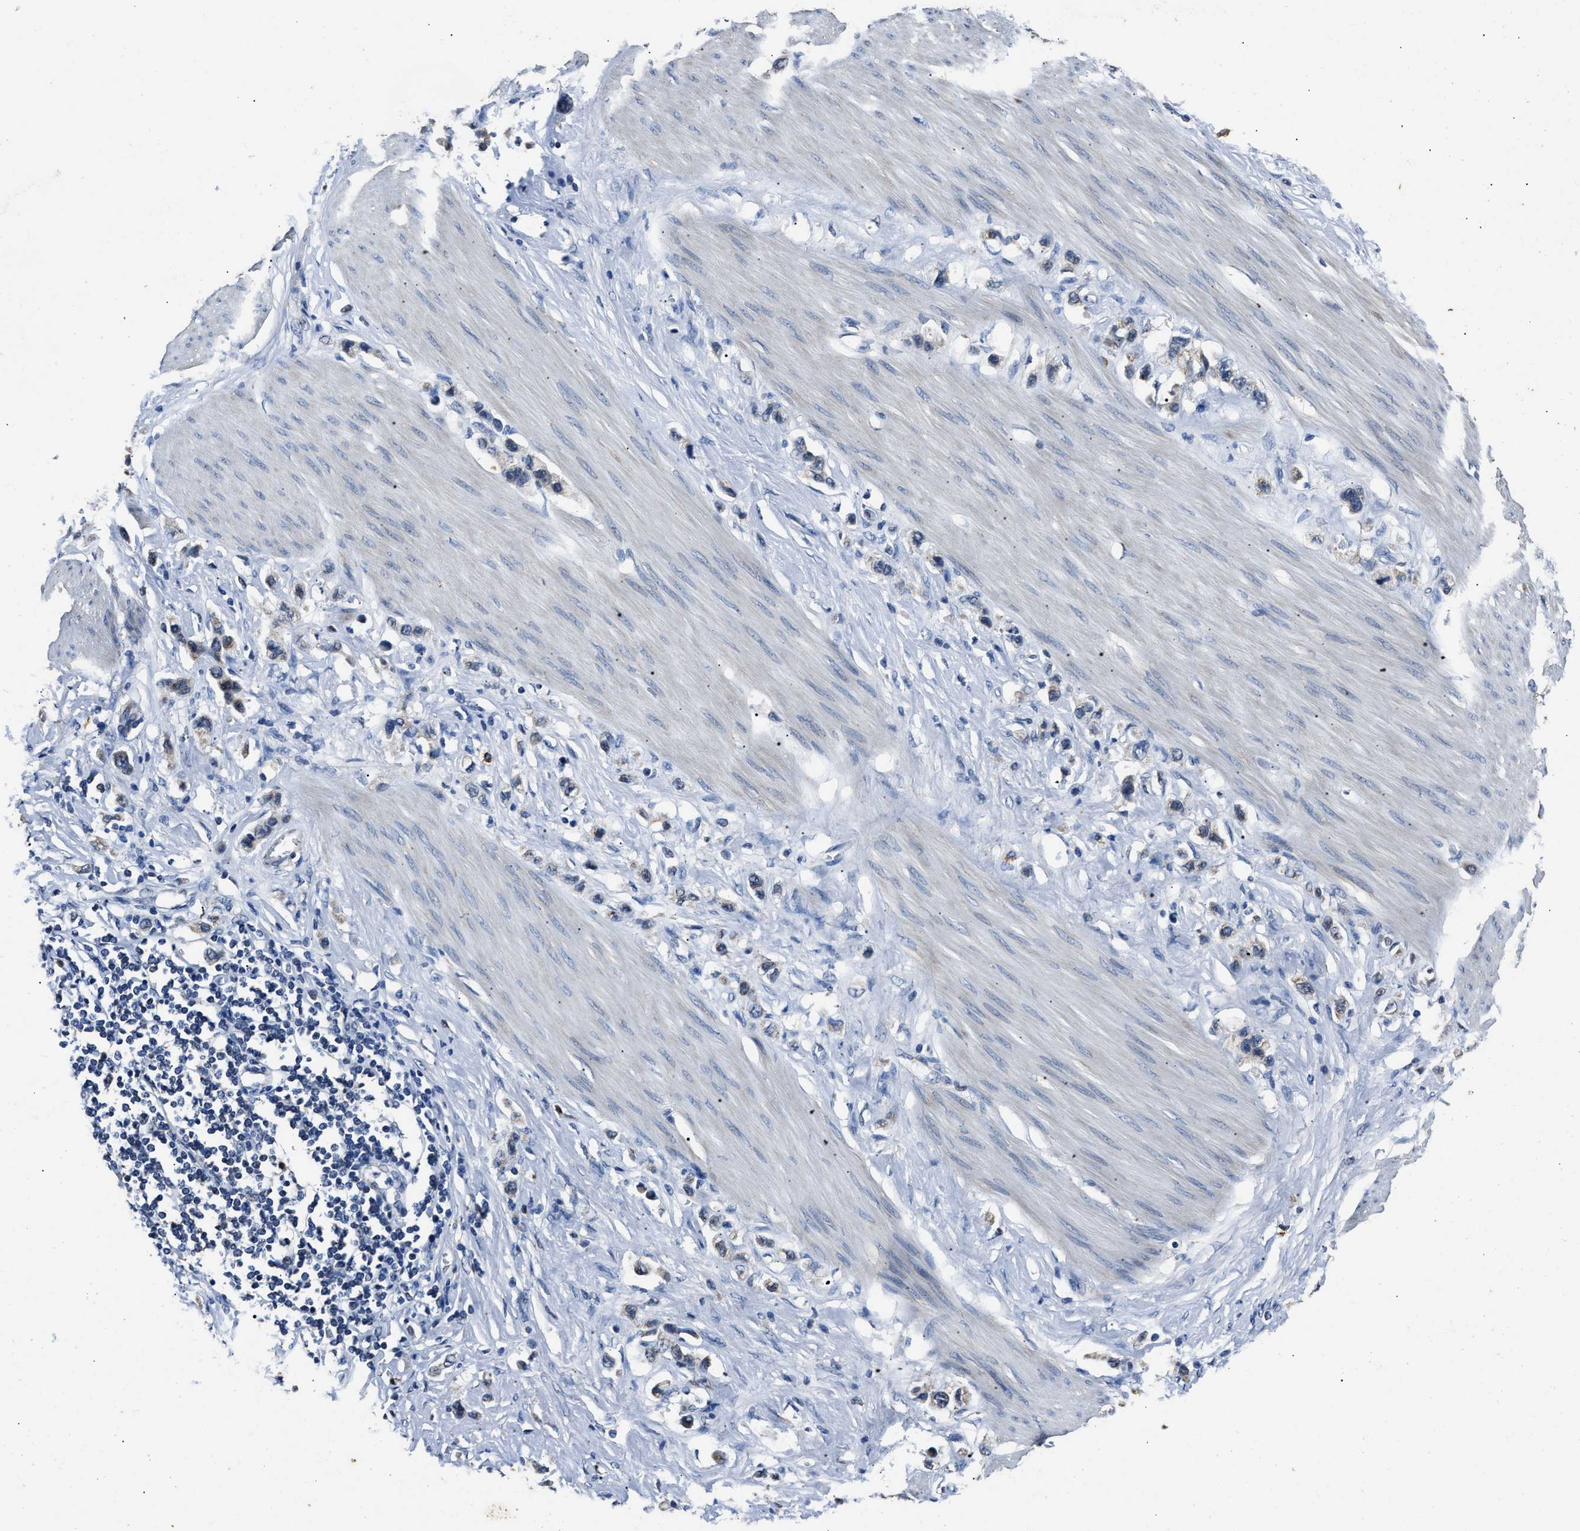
{"staining": {"intensity": "weak", "quantity": "<25%", "location": "cytoplasmic/membranous"}, "tissue": "stomach cancer", "cell_type": "Tumor cells", "image_type": "cancer", "snomed": [{"axis": "morphology", "description": "Adenocarcinoma, NOS"}, {"axis": "topography", "description": "Stomach"}], "caption": "A micrograph of human stomach cancer (adenocarcinoma) is negative for staining in tumor cells.", "gene": "NSUN5", "patient": {"sex": "female", "age": 65}}